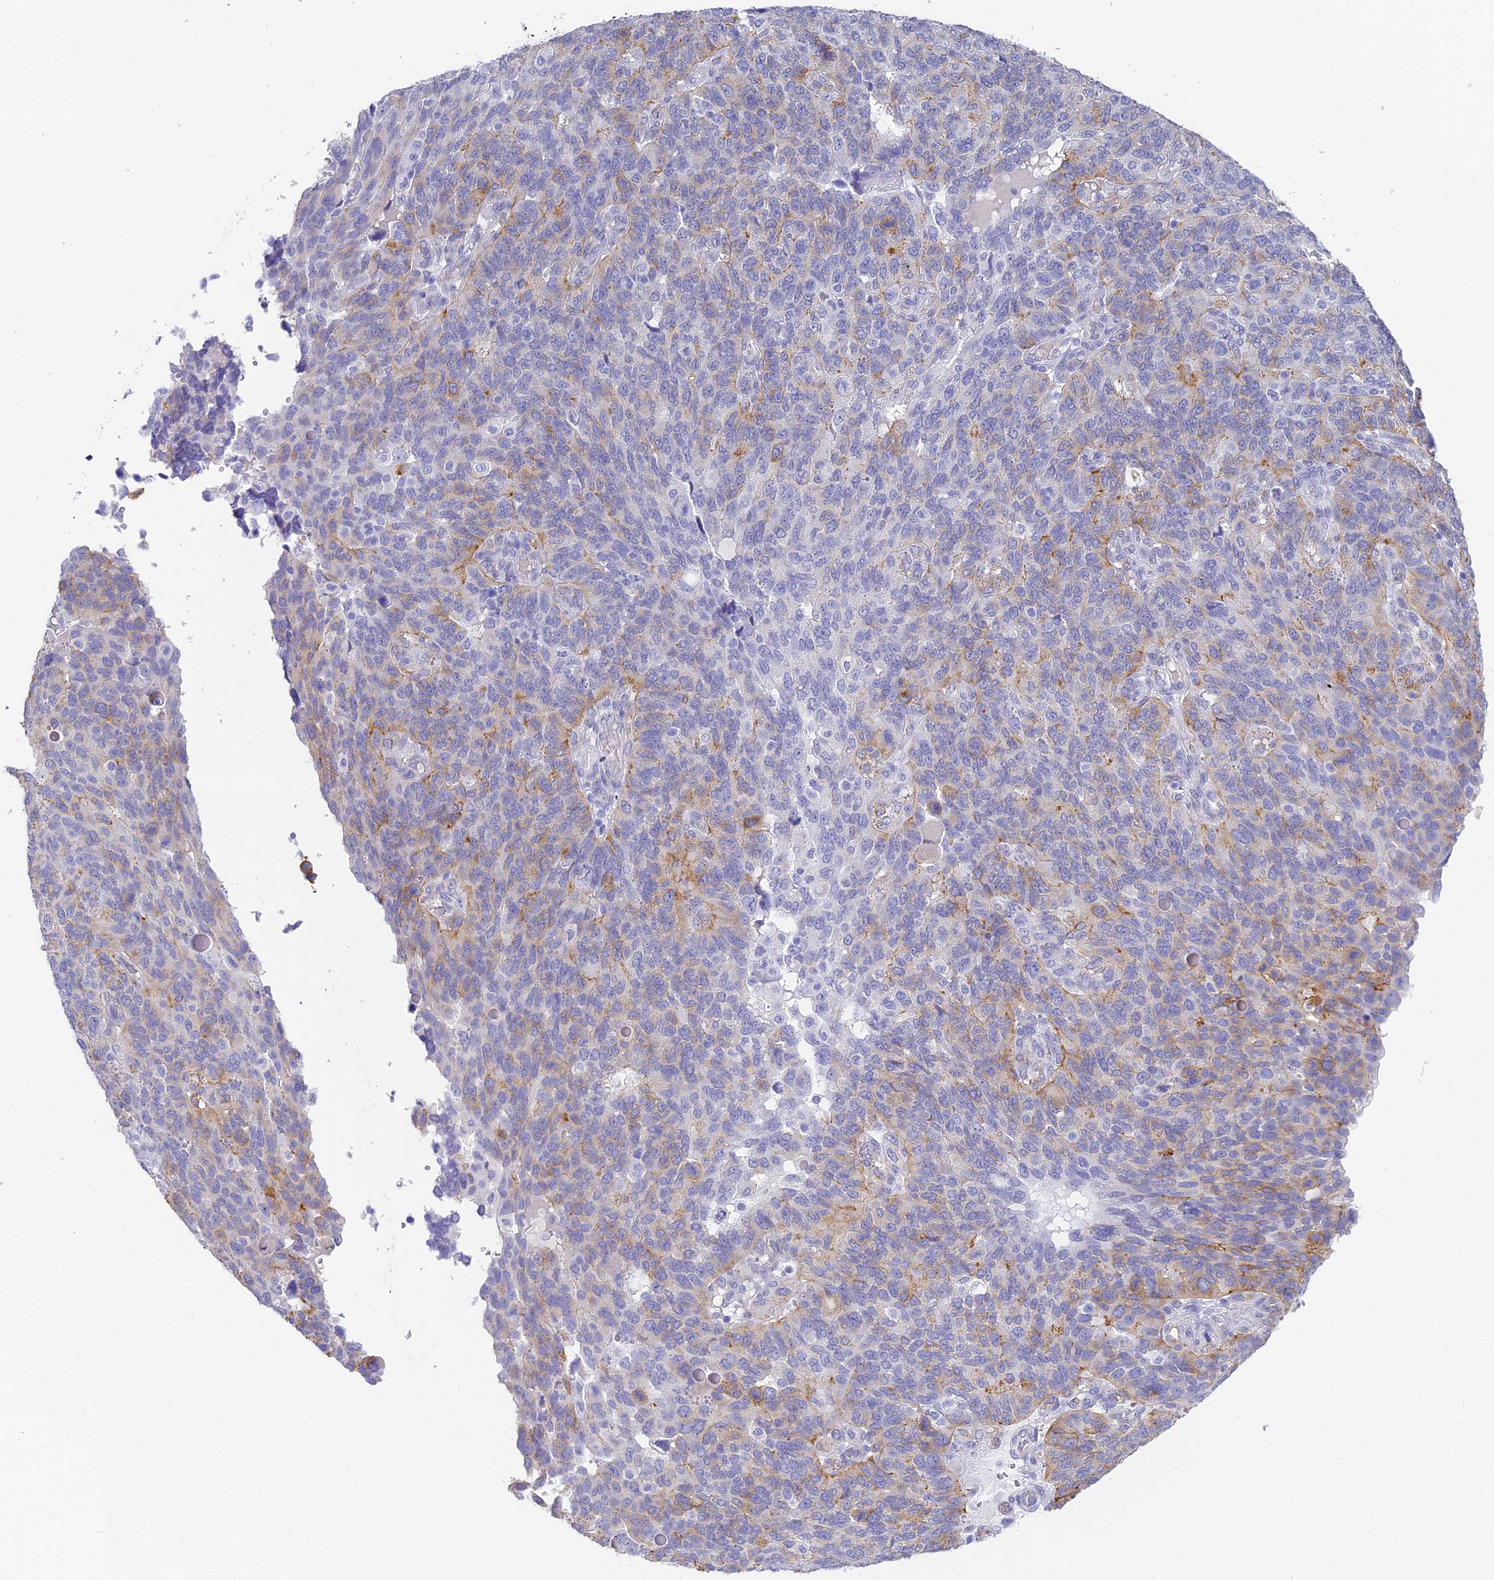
{"staining": {"intensity": "moderate", "quantity": "<25%", "location": "cytoplasmic/membranous"}, "tissue": "endometrial cancer", "cell_type": "Tumor cells", "image_type": "cancer", "snomed": [{"axis": "morphology", "description": "Adenocarcinoma, NOS"}, {"axis": "topography", "description": "Endometrium"}], "caption": "Immunohistochemical staining of human adenocarcinoma (endometrial) displays low levels of moderate cytoplasmic/membranous positivity in about <25% of tumor cells. (DAB IHC with brightfield microscopy, high magnification).", "gene": "GJA1", "patient": {"sex": "female", "age": 66}}